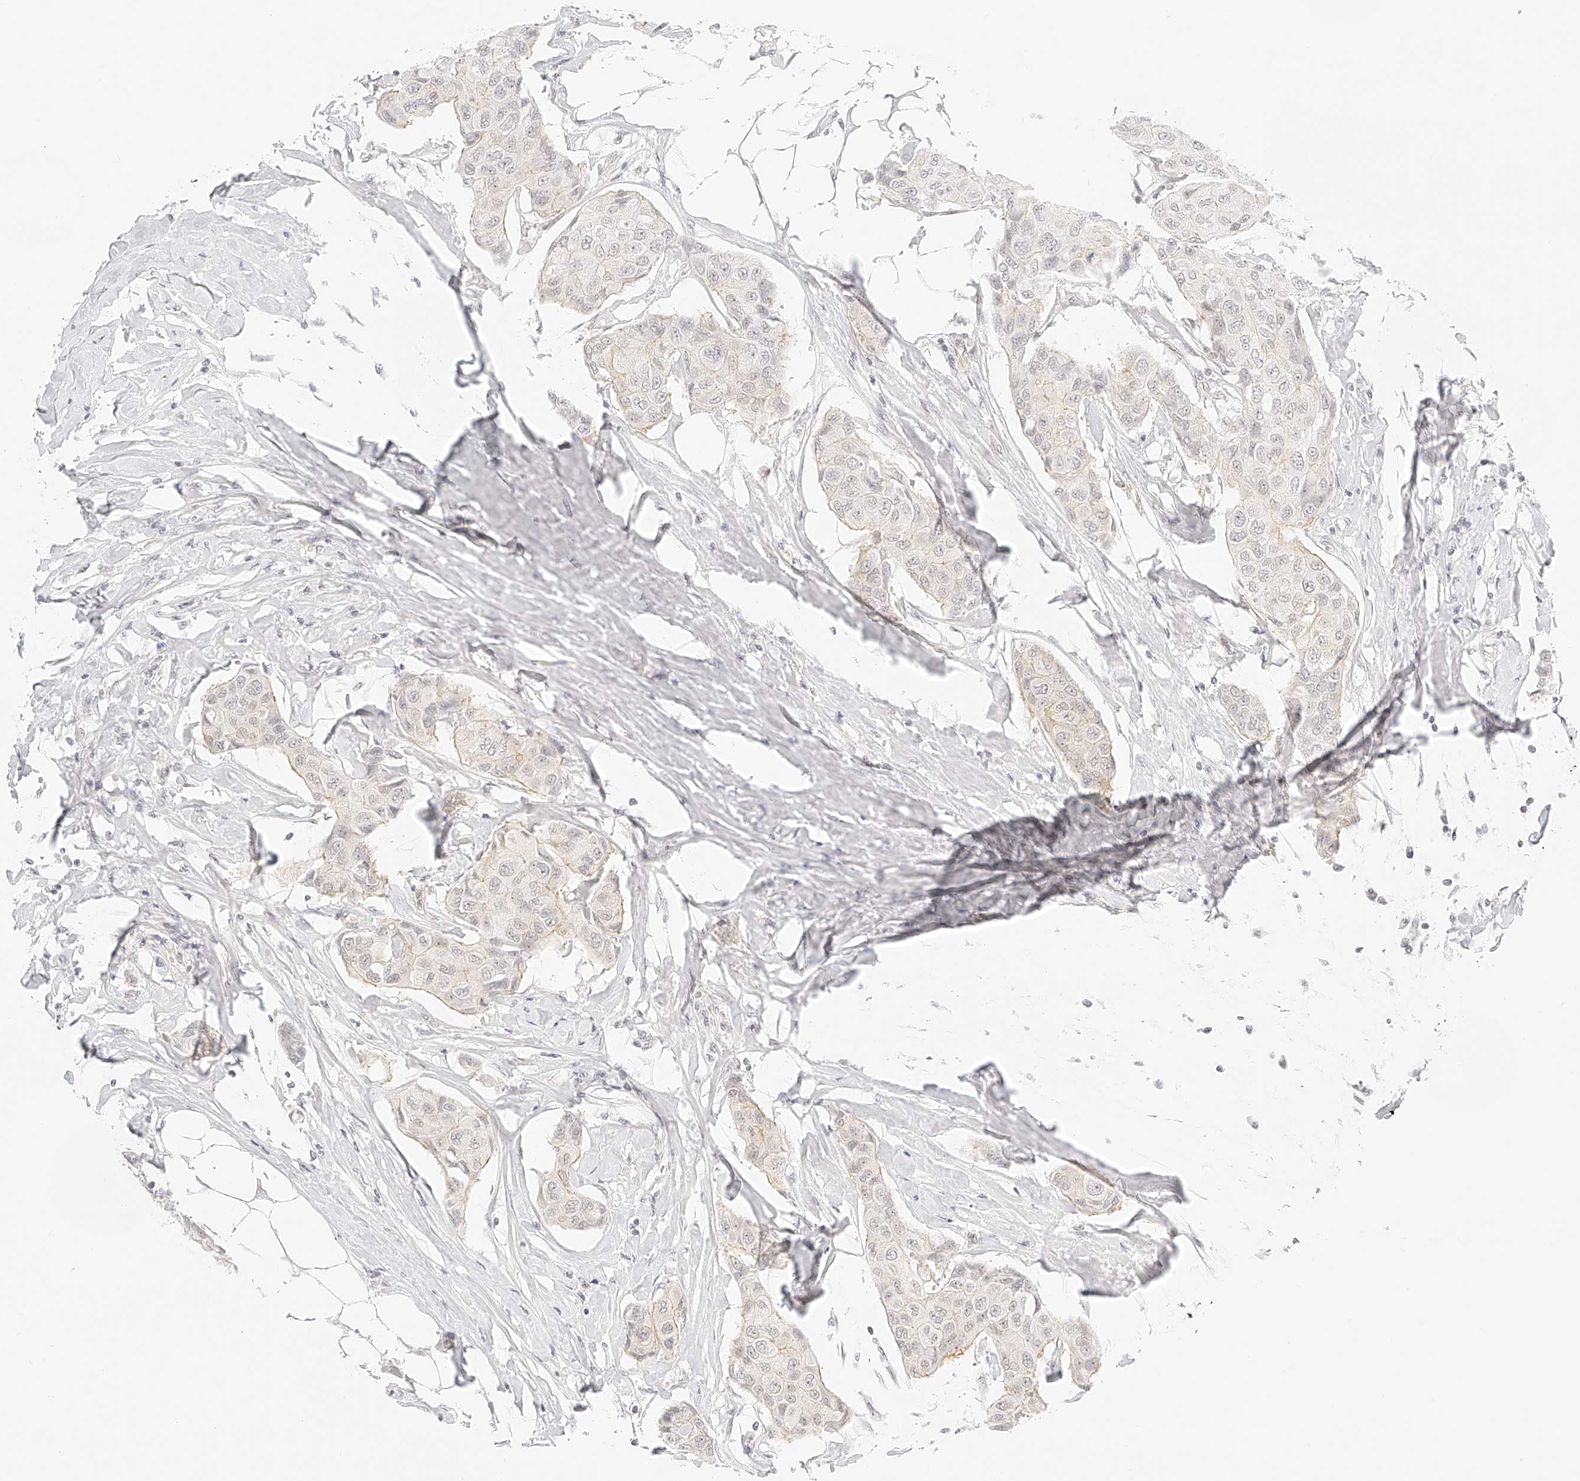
{"staining": {"intensity": "weak", "quantity": "<25%", "location": "cytoplasmic/membranous"}, "tissue": "breast cancer", "cell_type": "Tumor cells", "image_type": "cancer", "snomed": [{"axis": "morphology", "description": "Duct carcinoma"}, {"axis": "topography", "description": "Breast"}], "caption": "There is no significant positivity in tumor cells of breast cancer.", "gene": "ZFP69", "patient": {"sex": "female", "age": 80}}